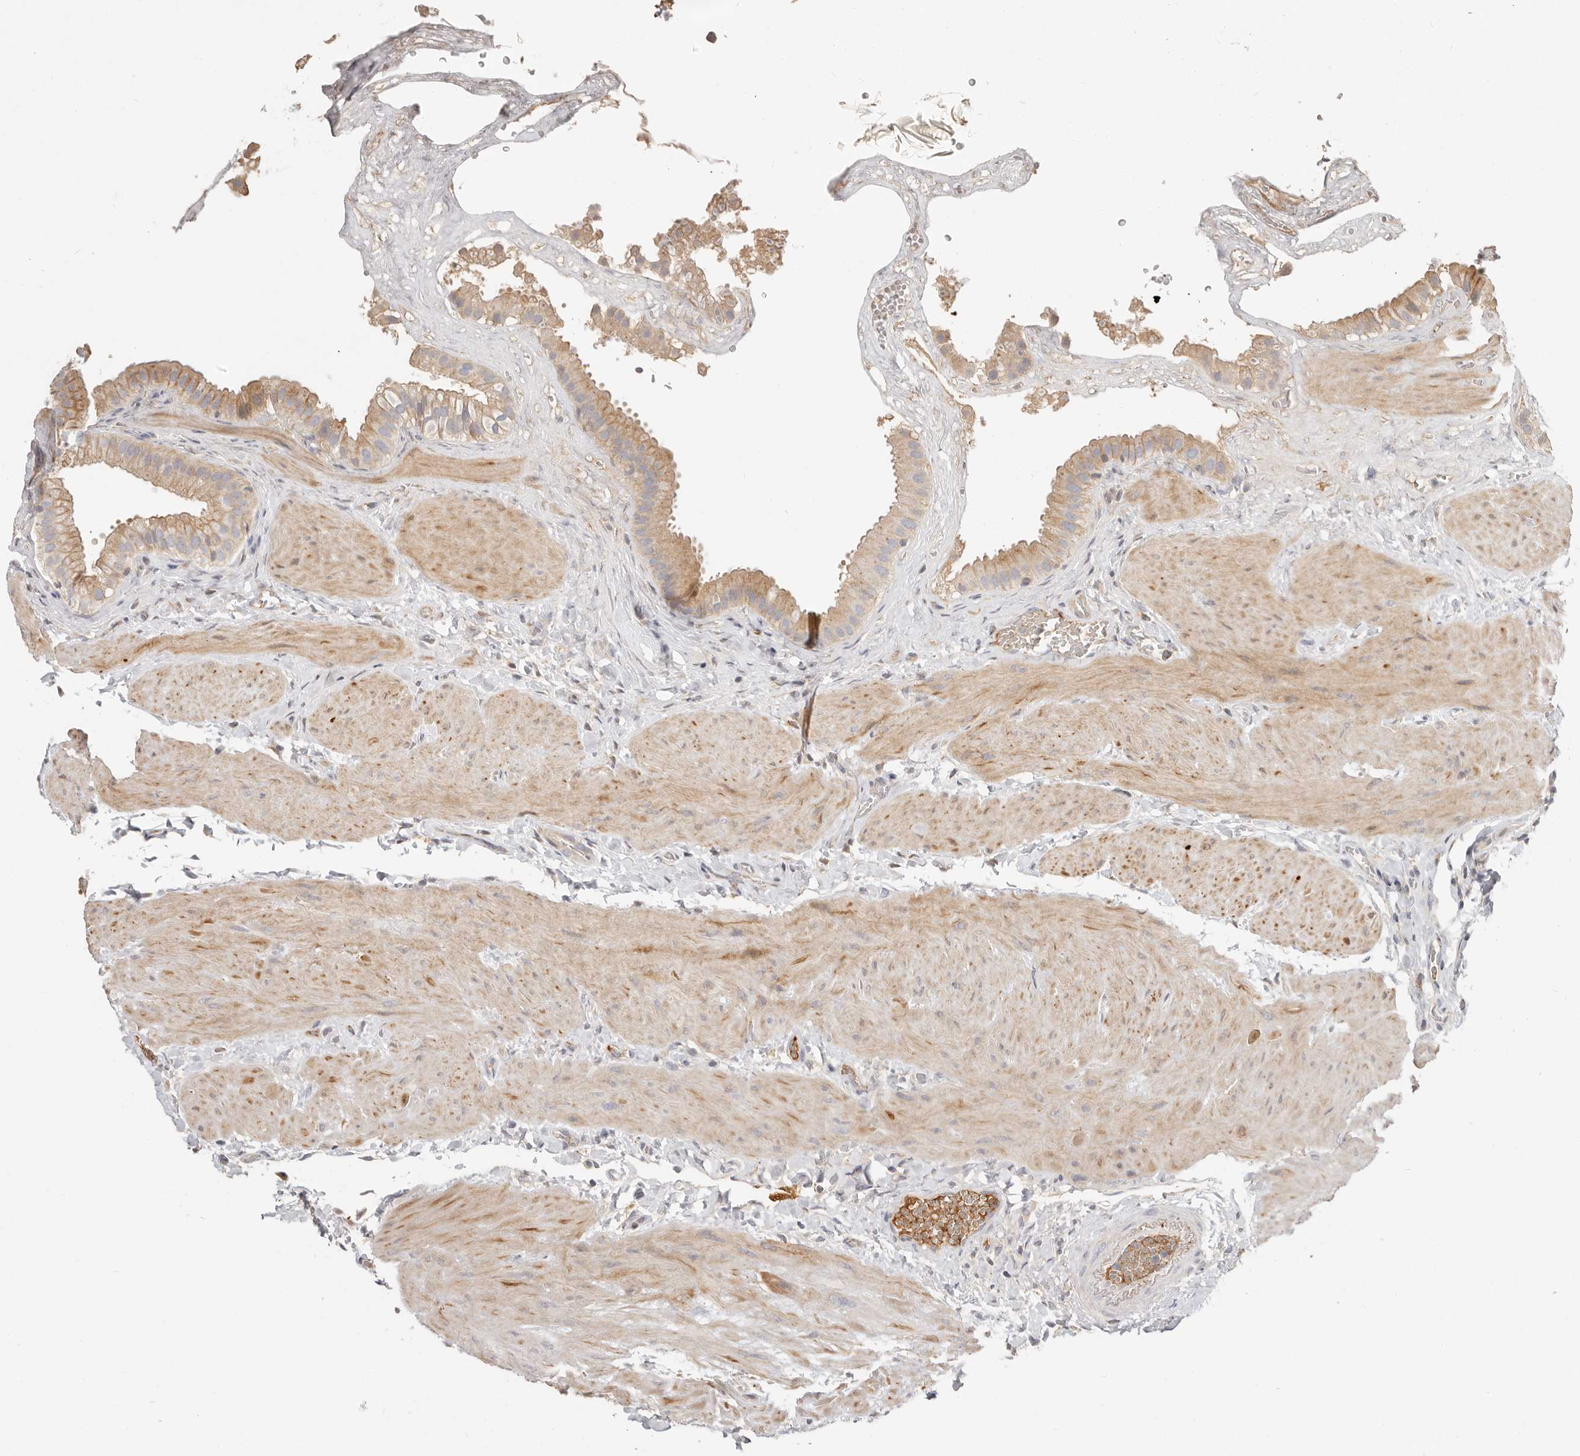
{"staining": {"intensity": "moderate", "quantity": ">75%", "location": "cytoplasmic/membranous"}, "tissue": "gallbladder", "cell_type": "Glandular cells", "image_type": "normal", "snomed": [{"axis": "morphology", "description": "Normal tissue, NOS"}, {"axis": "topography", "description": "Gallbladder"}], "caption": "Protein expression analysis of unremarkable human gallbladder reveals moderate cytoplasmic/membranous expression in about >75% of glandular cells. (DAB (3,3'-diaminobenzidine) IHC, brown staining for protein, blue staining for nuclei).", "gene": "MTFR2", "patient": {"sex": "male", "age": 55}}